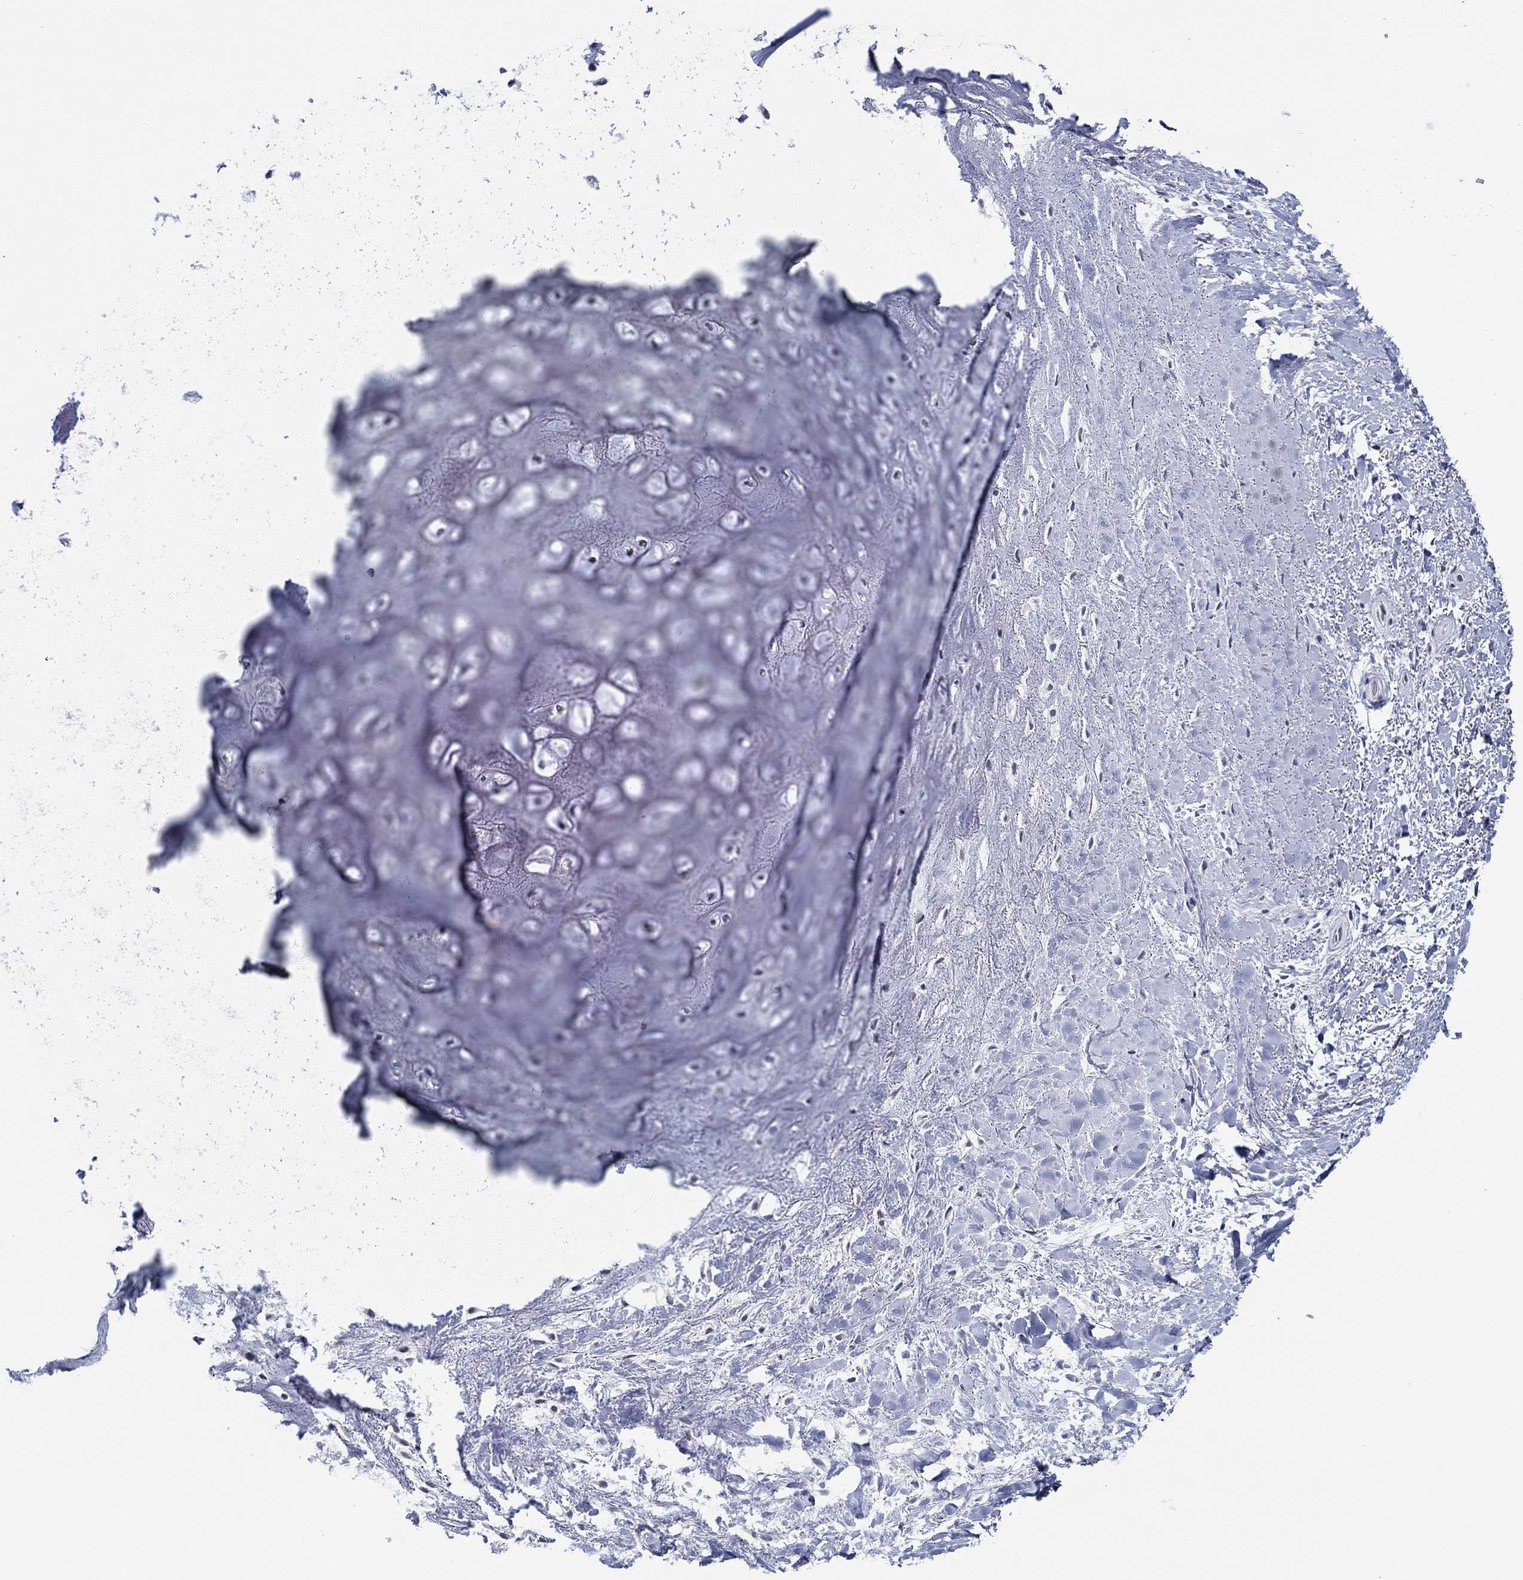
{"staining": {"intensity": "negative", "quantity": "none", "location": "none"}, "tissue": "adipose tissue", "cell_type": "Adipocytes", "image_type": "normal", "snomed": [{"axis": "morphology", "description": "Normal tissue, NOS"}, {"axis": "morphology", "description": "Squamous cell carcinoma, NOS"}, {"axis": "topography", "description": "Cartilage tissue"}, {"axis": "topography", "description": "Head-Neck"}], "caption": "This is an immunohistochemistry photomicrograph of normal human adipose tissue. There is no expression in adipocytes.", "gene": "SLC34A1", "patient": {"sex": "male", "age": 62}}